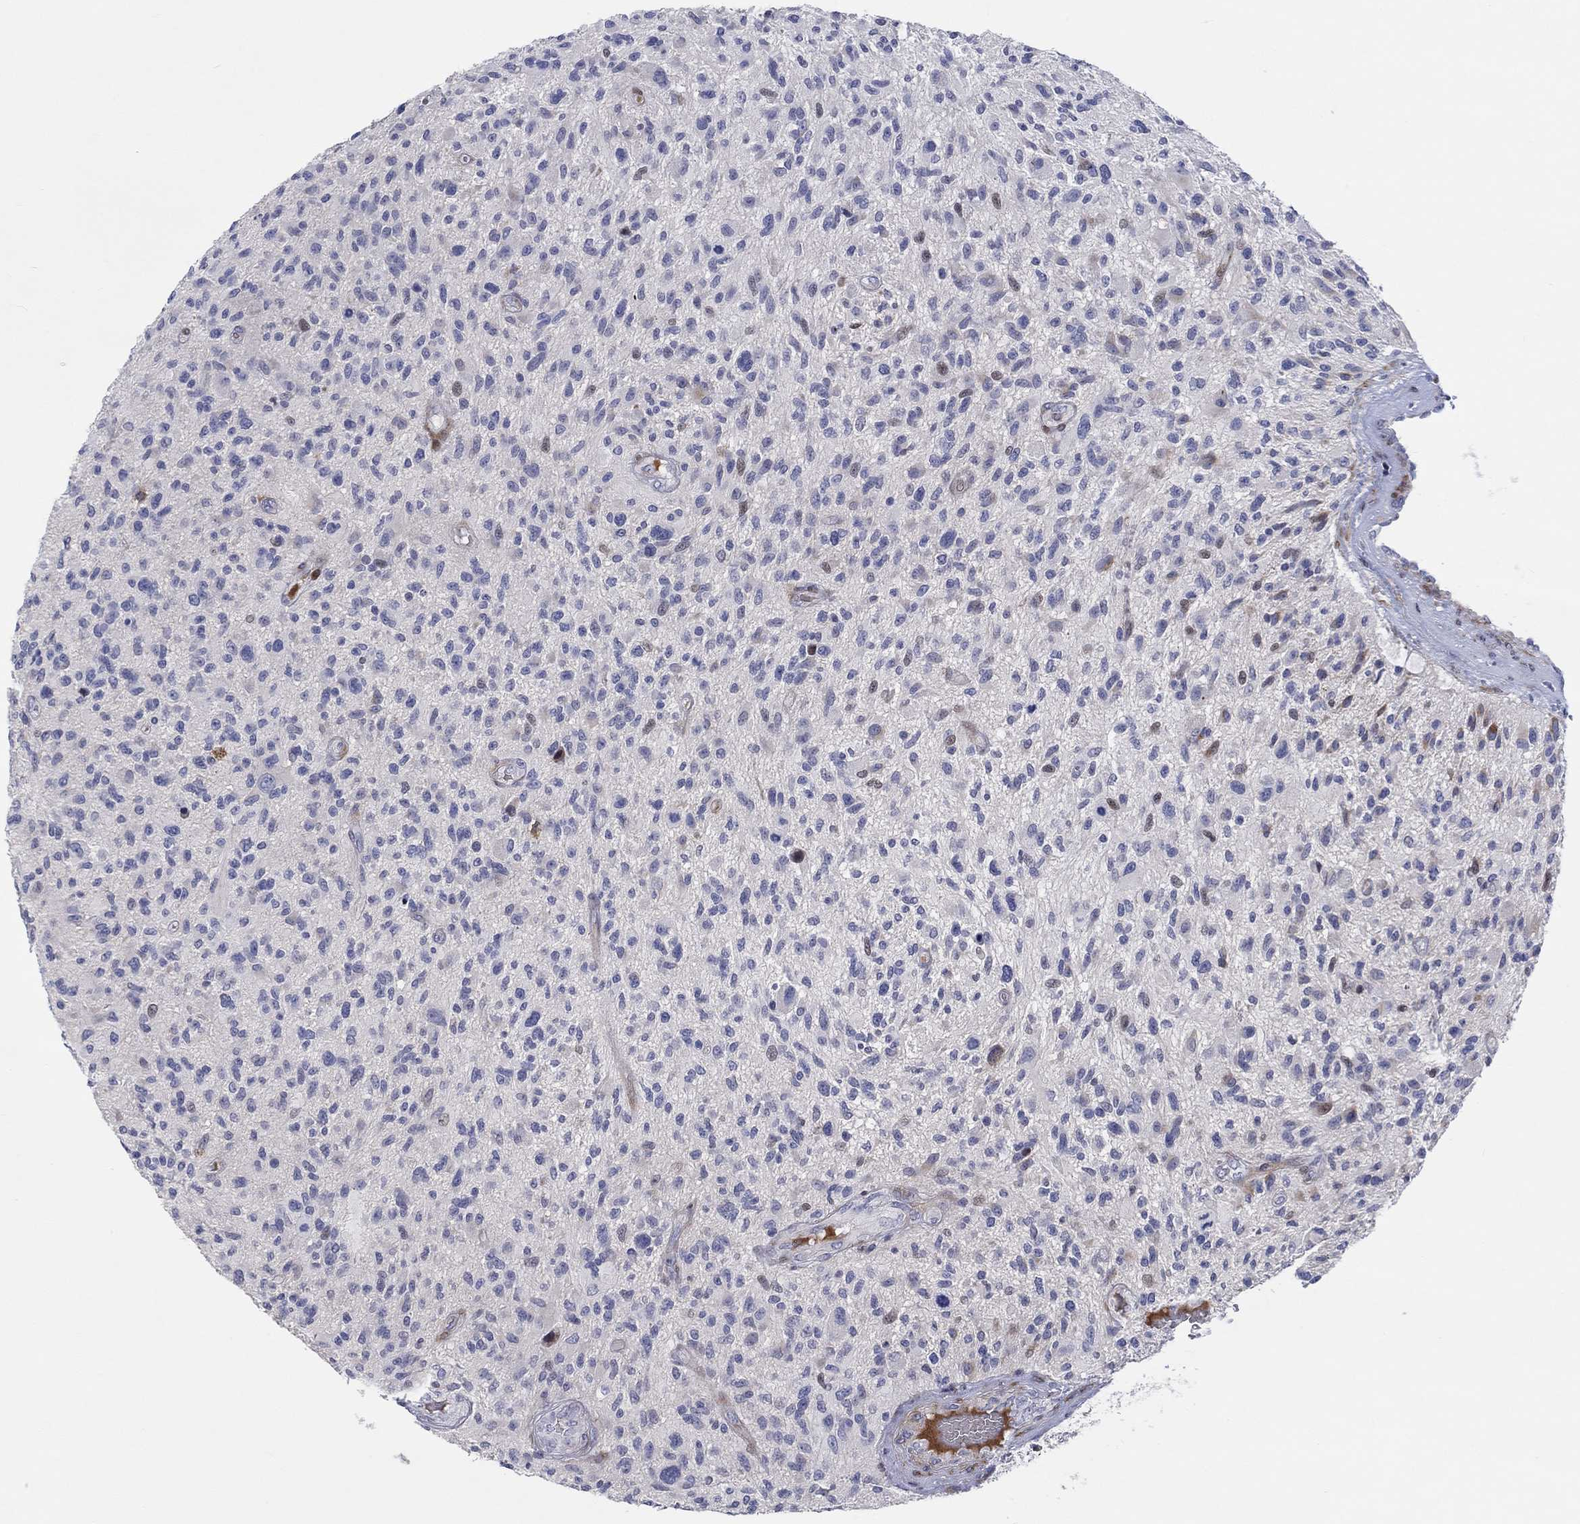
{"staining": {"intensity": "negative", "quantity": "none", "location": "none"}, "tissue": "glioma", "cell_type": "Tumor cells", "image_type": "cancer", "snomed": [{"axis": "morphology", "description": "Glioma, malignant, High grade"}, {"axis": "topography", "description": "Brain"}], "caption": "Tumor cells show no significant protein staining in high-grade glioma (malignant).", "gene": "ARHGAP36", "patient": {"sex": "male", "age": 47}}